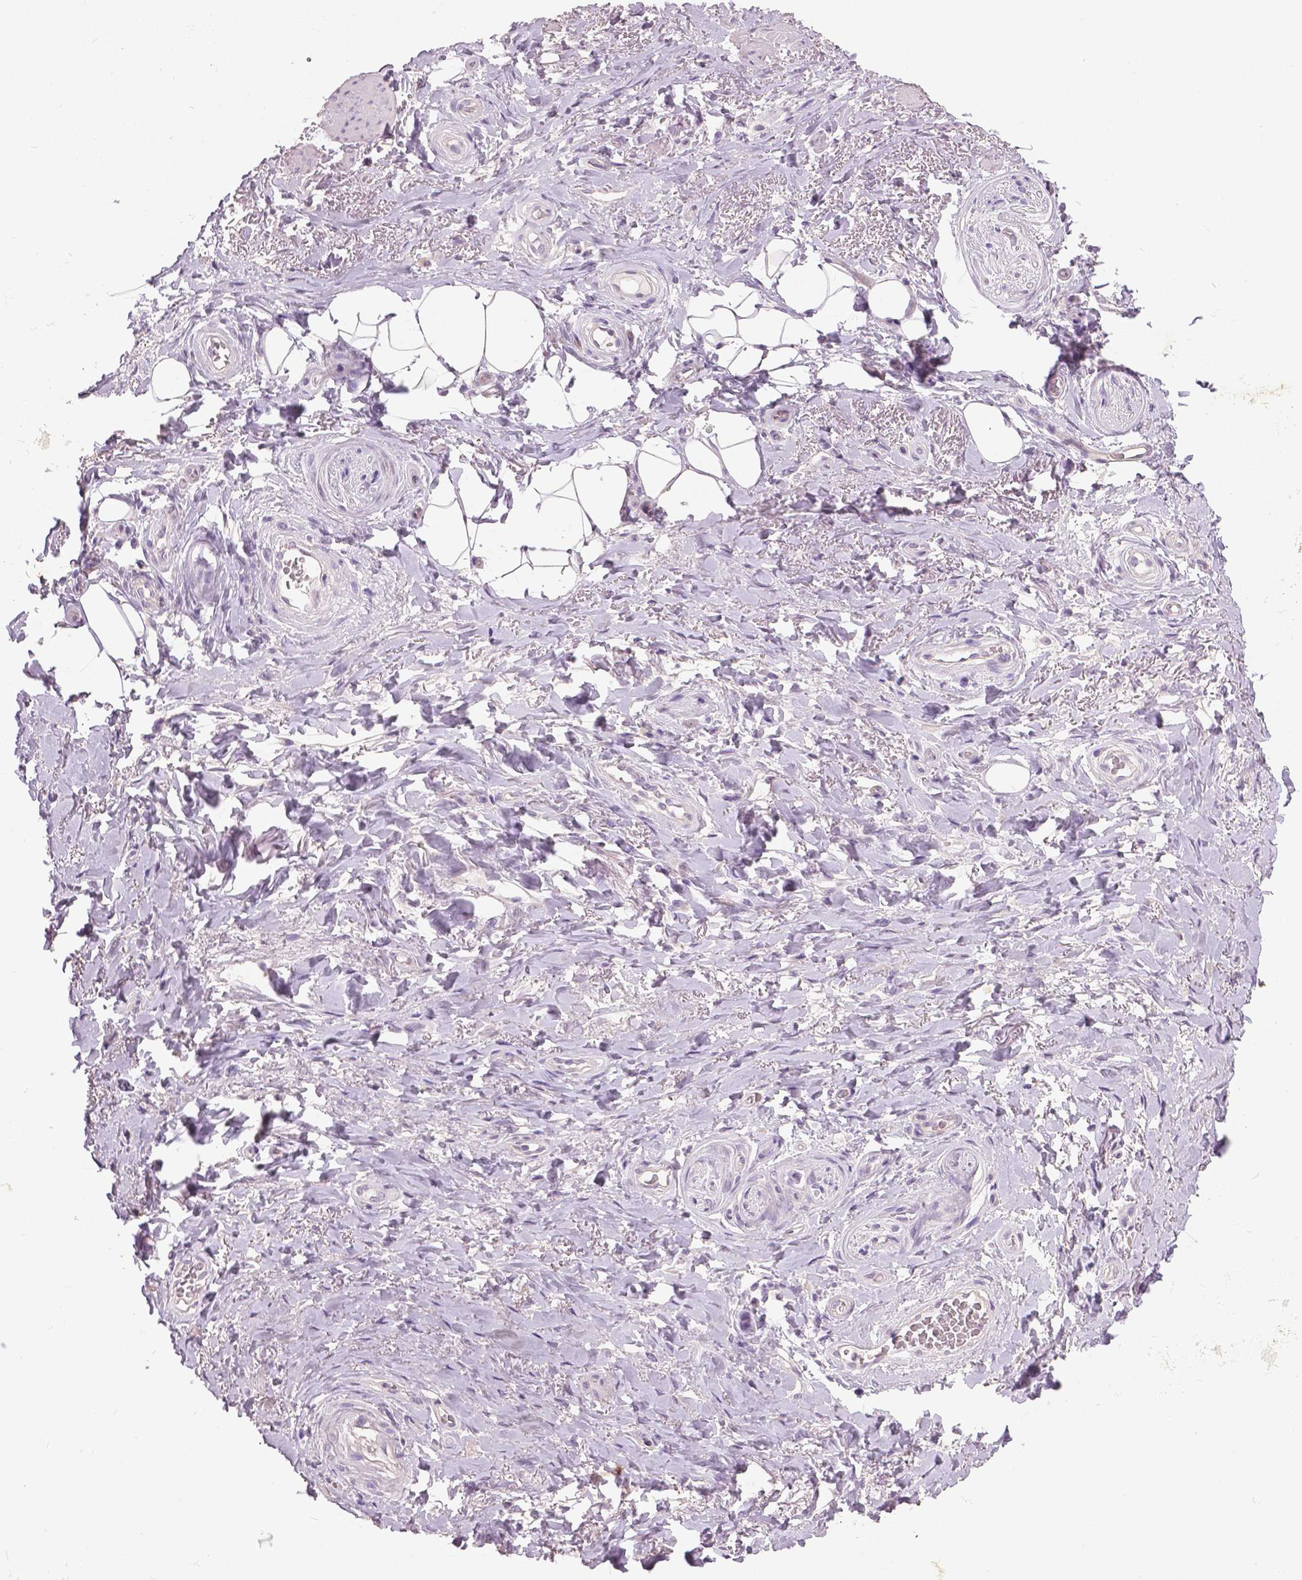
{"staining": {"intensity": "negative", "quantity": "none", "location": "none"}, "tissue": "adipose tissue", "cell_type": "Adipocytes", "image_type": "normal", "snomed": [{"axis": "morphology", "description": "Normal tissue, NOS"}, {"axis": "topography", "description": "Anal"}, {"axis": "topography", "description": "Peripheral nerve tissue"}], "caption": "The IHC histopathology image has no significant staining in adipocytes of adipose tissue.", "gene": "FOXA1", "patient": {"sex": "male", "age": 53}}